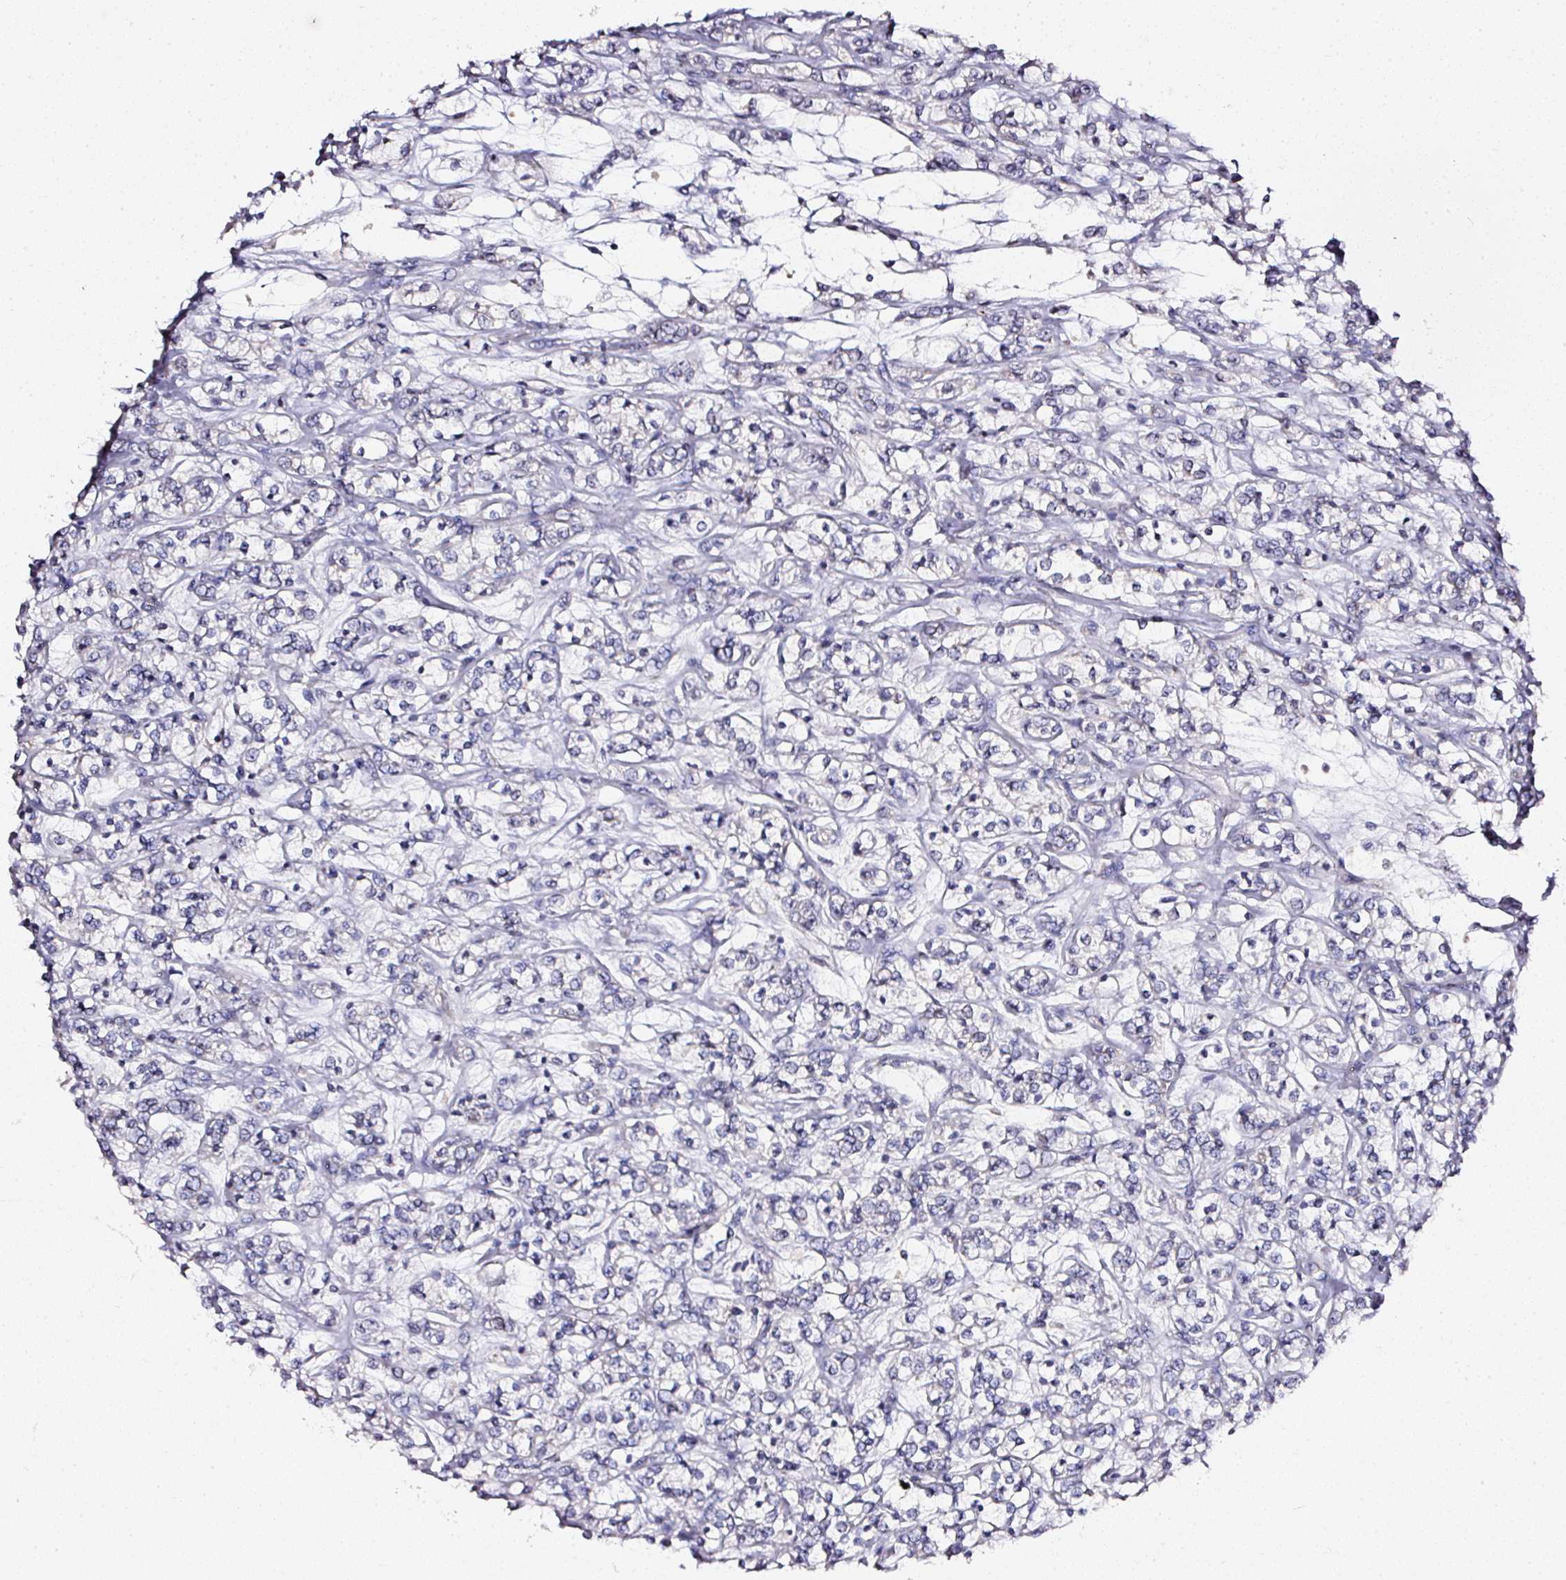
{"staining": {"intensity": "negative", "quantity": "none", "location": "none"}, "tissue": "renal cancer", "cell_type": "Tumor cells", "image_type": "cancer", "snomed": [{"axis": "morphology", "description": "Adenocarcinoma, NOS"}, {"axis": "topography", "description": "Kidney"}], "caption": "An immunohistochemistry (IHC) image of renal adenocarcinoma is shown. There is no staining in tumor cells of renal adenocarcinoma. The staining is performed using DAB brown chromogen with nuclei counter-stained in using hematoxylin.", "gene": "NTRK1", "patient": {"sex": "female", "age": 59}}